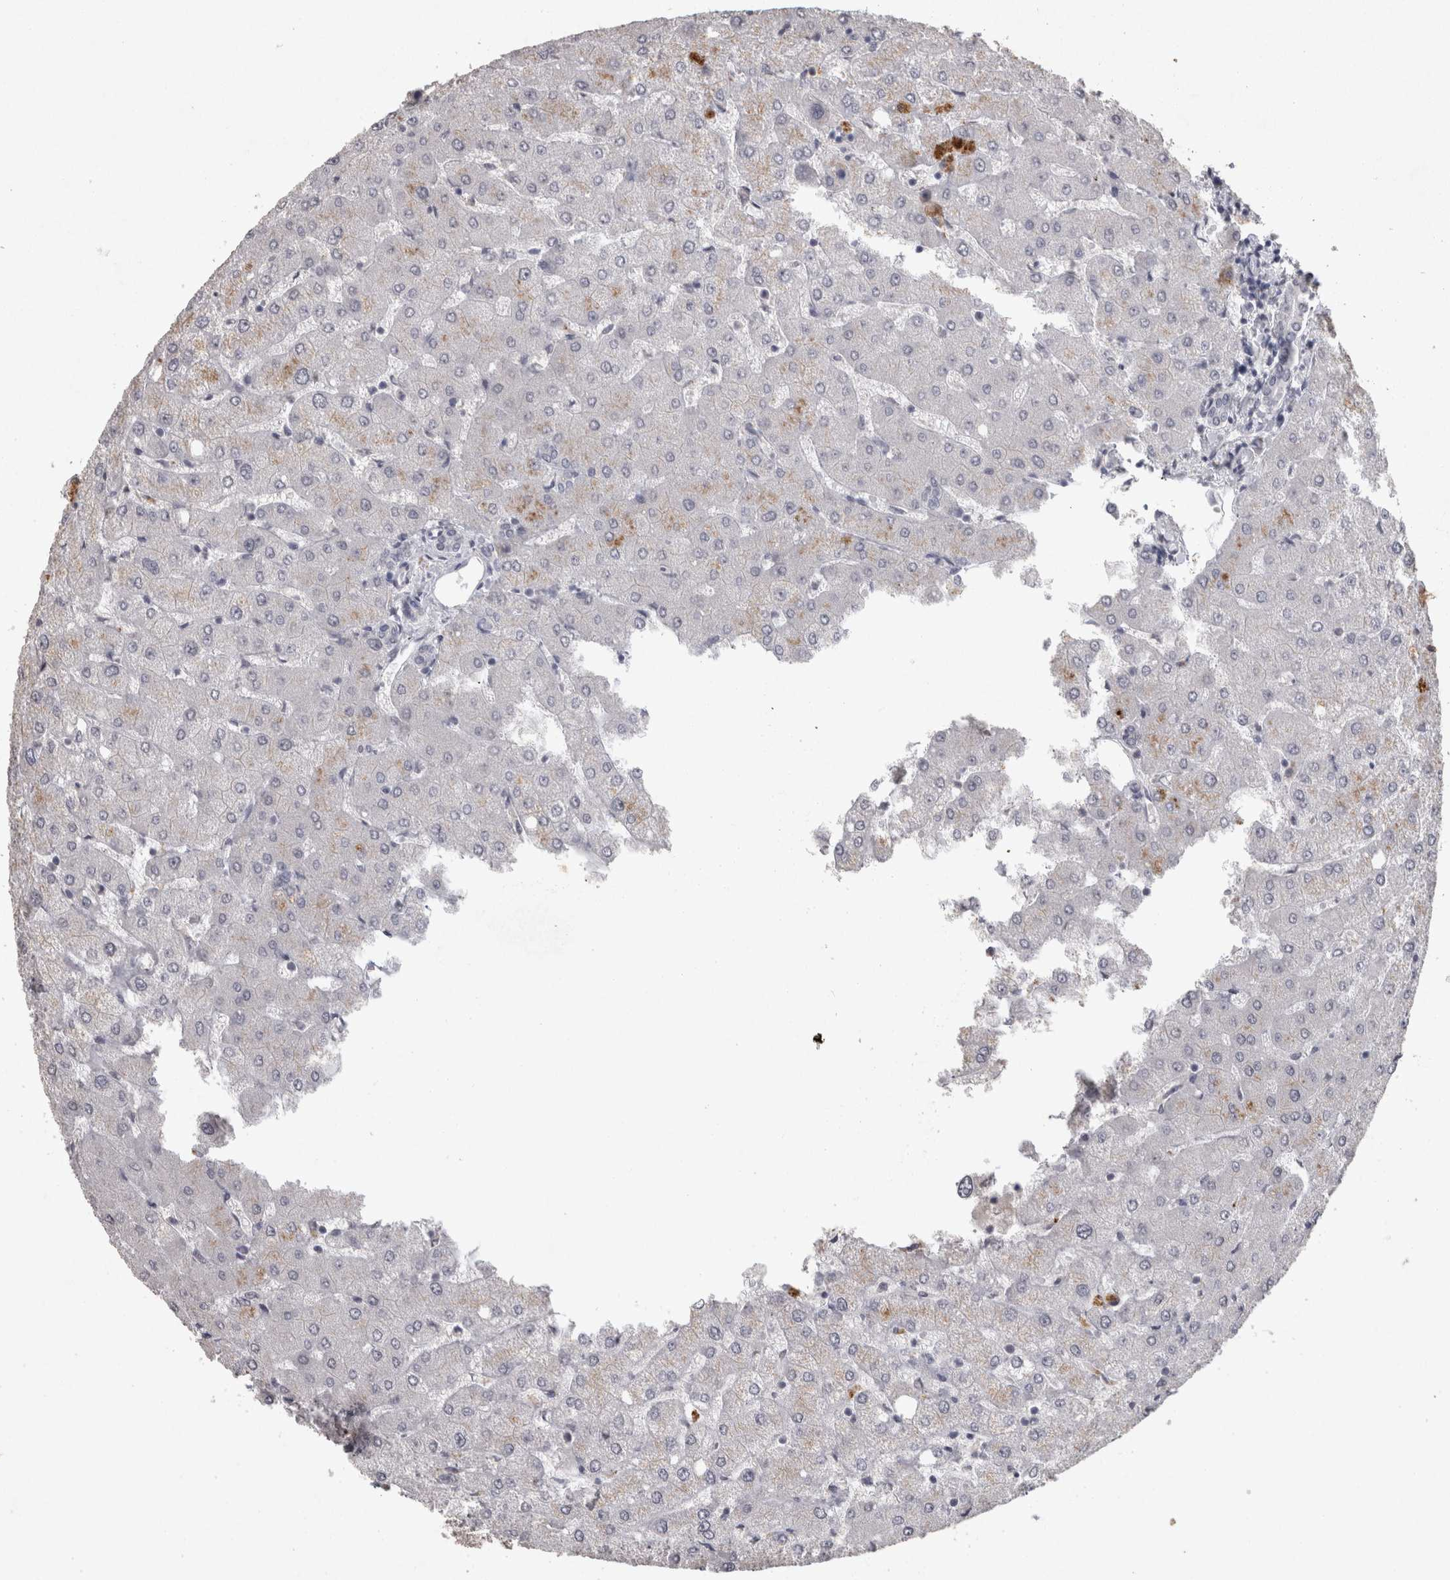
{"staining": {"intensity": "negative", "quantity": "none", "location": "none"}, "tissue": "liver", "cell_type": "Cholangiocytes", "image_type": "normal", "snomed": [{"axis": "morphology", "description": "Normal tissue, NOS"}, {"axis": "topography", "description": "Liver"}], "caption": "High power microscopy histopathology image of an immunohistochemistry (IHC) histopathology image of benign liver, revealing no significant expression in cholangiocytes.", "gene": "MEP1A", "patient": {"sex": "female", "age": 54}}